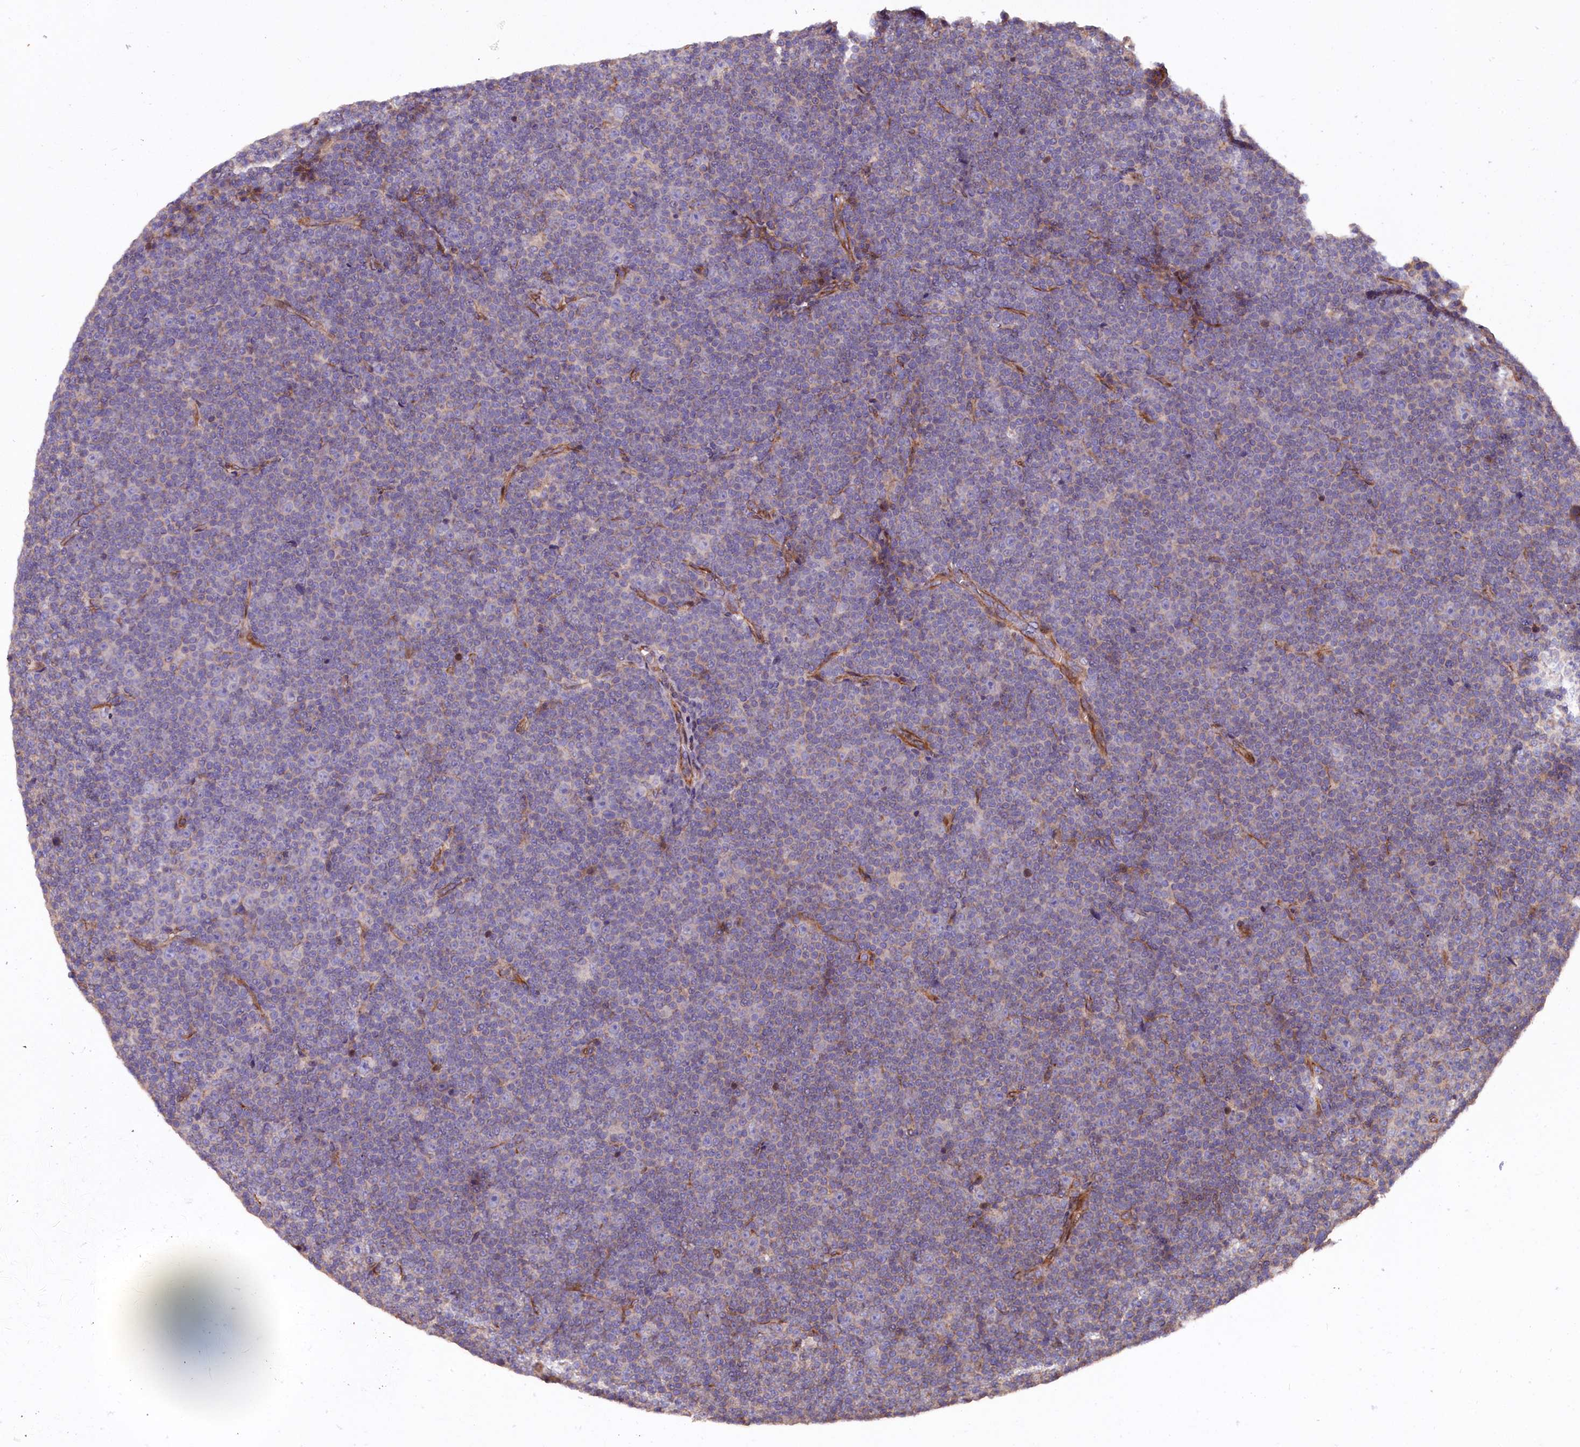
{"staining": {"intensity": "negative", "quantity": "none", "location": "none"}, "tissue": "lymphoma", "cell_type": "Tumor cells", "image_type": "cancer", "snomed": [{"axis": "morphology", "description": "Malignant lymphoma, non-Hodgkin's type, Low grade"}, {"axis": "topography", "description": "Lymph node"}], "caption": "DAB (3,3'-diaminobenzidine) immunohistochemical staining of lymphoma exhibits no significant expression in tumor cells.", "gene": "GREB1L", "patient": {"sex": "female", "age": 67}}